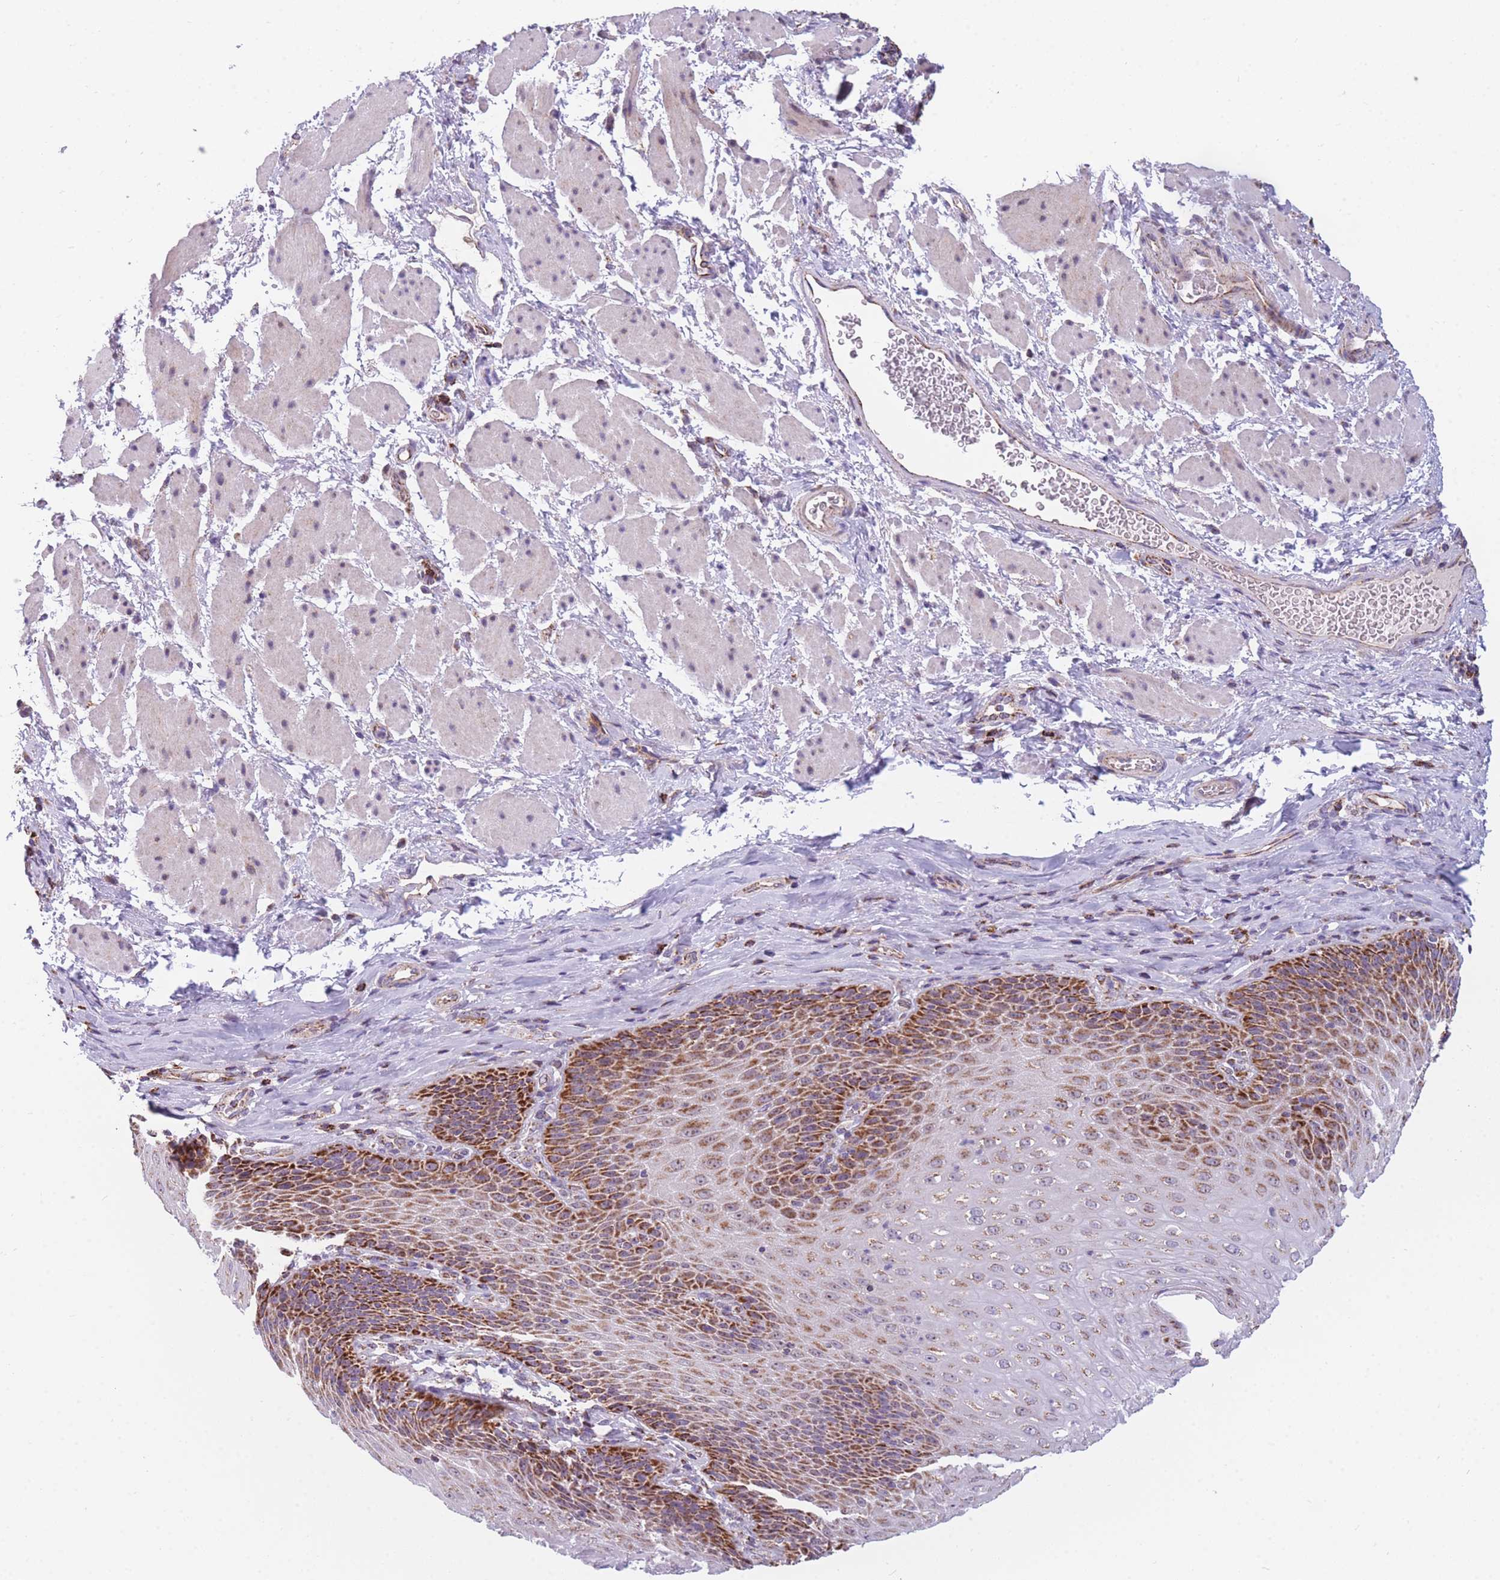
{"staining": {"intensity": "strong", "quantity": "25%-75%", "location": "cytoplasmic/membranous"}, "tissue": "esophagus", "cell_type": "Squamous epithelial cells", "image_type": "normal", "snomed": [{"axis": "morphology", "description": "Normal tissue, NOS"}, {"axis": "topography", "description": "Esophagus"}], "caption": "Brown immunohistochemical staining in normal human esophagus displays strong cytoplasmic/membranous expression in about 25%-75% of squamous epithelial cells. (DAB = brown stain, brightfield microscopy at high magnification).", "gene": "DDX49", "patient": {"sex": "female", "age": 61}}